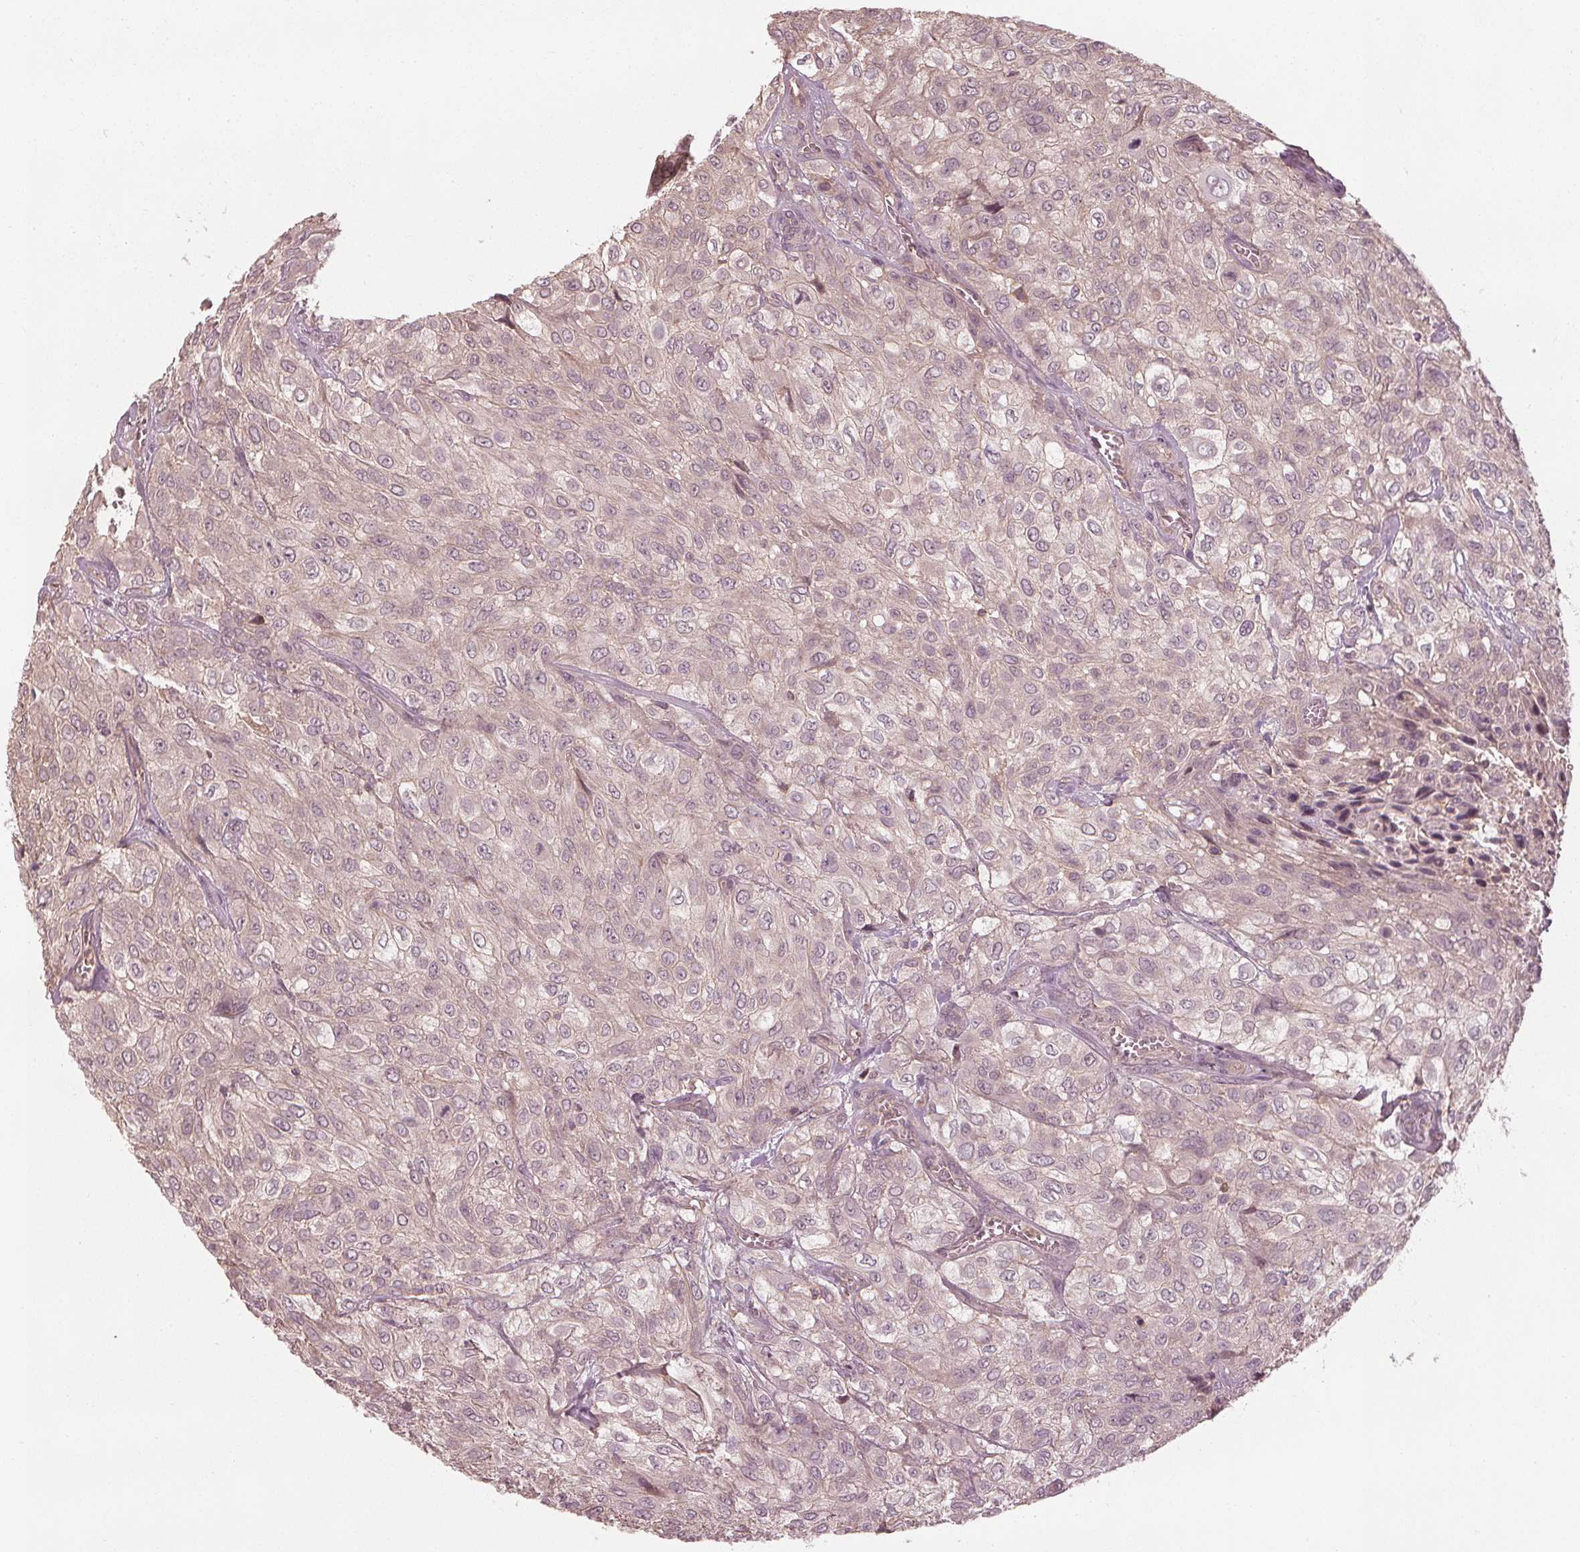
{"staining": {"intensity": "negative", "quantity": "none", "location": "none"}, "tissue": "urothelial cancer", "cell_type": "Tumor cells", "image_type": "cancer", "snomed": [{"axis": "morphology", "description": "Urothelial carcinoma, High grade"}, {"axis": "topography", "description": "Urinary bladder"}], "caption": "Protein analysis of high-grade urothelial carcinoma shows no significant expression in tumor cells.", "gene": "GNB2", "patient": {"sex": "male", "age": 57}}